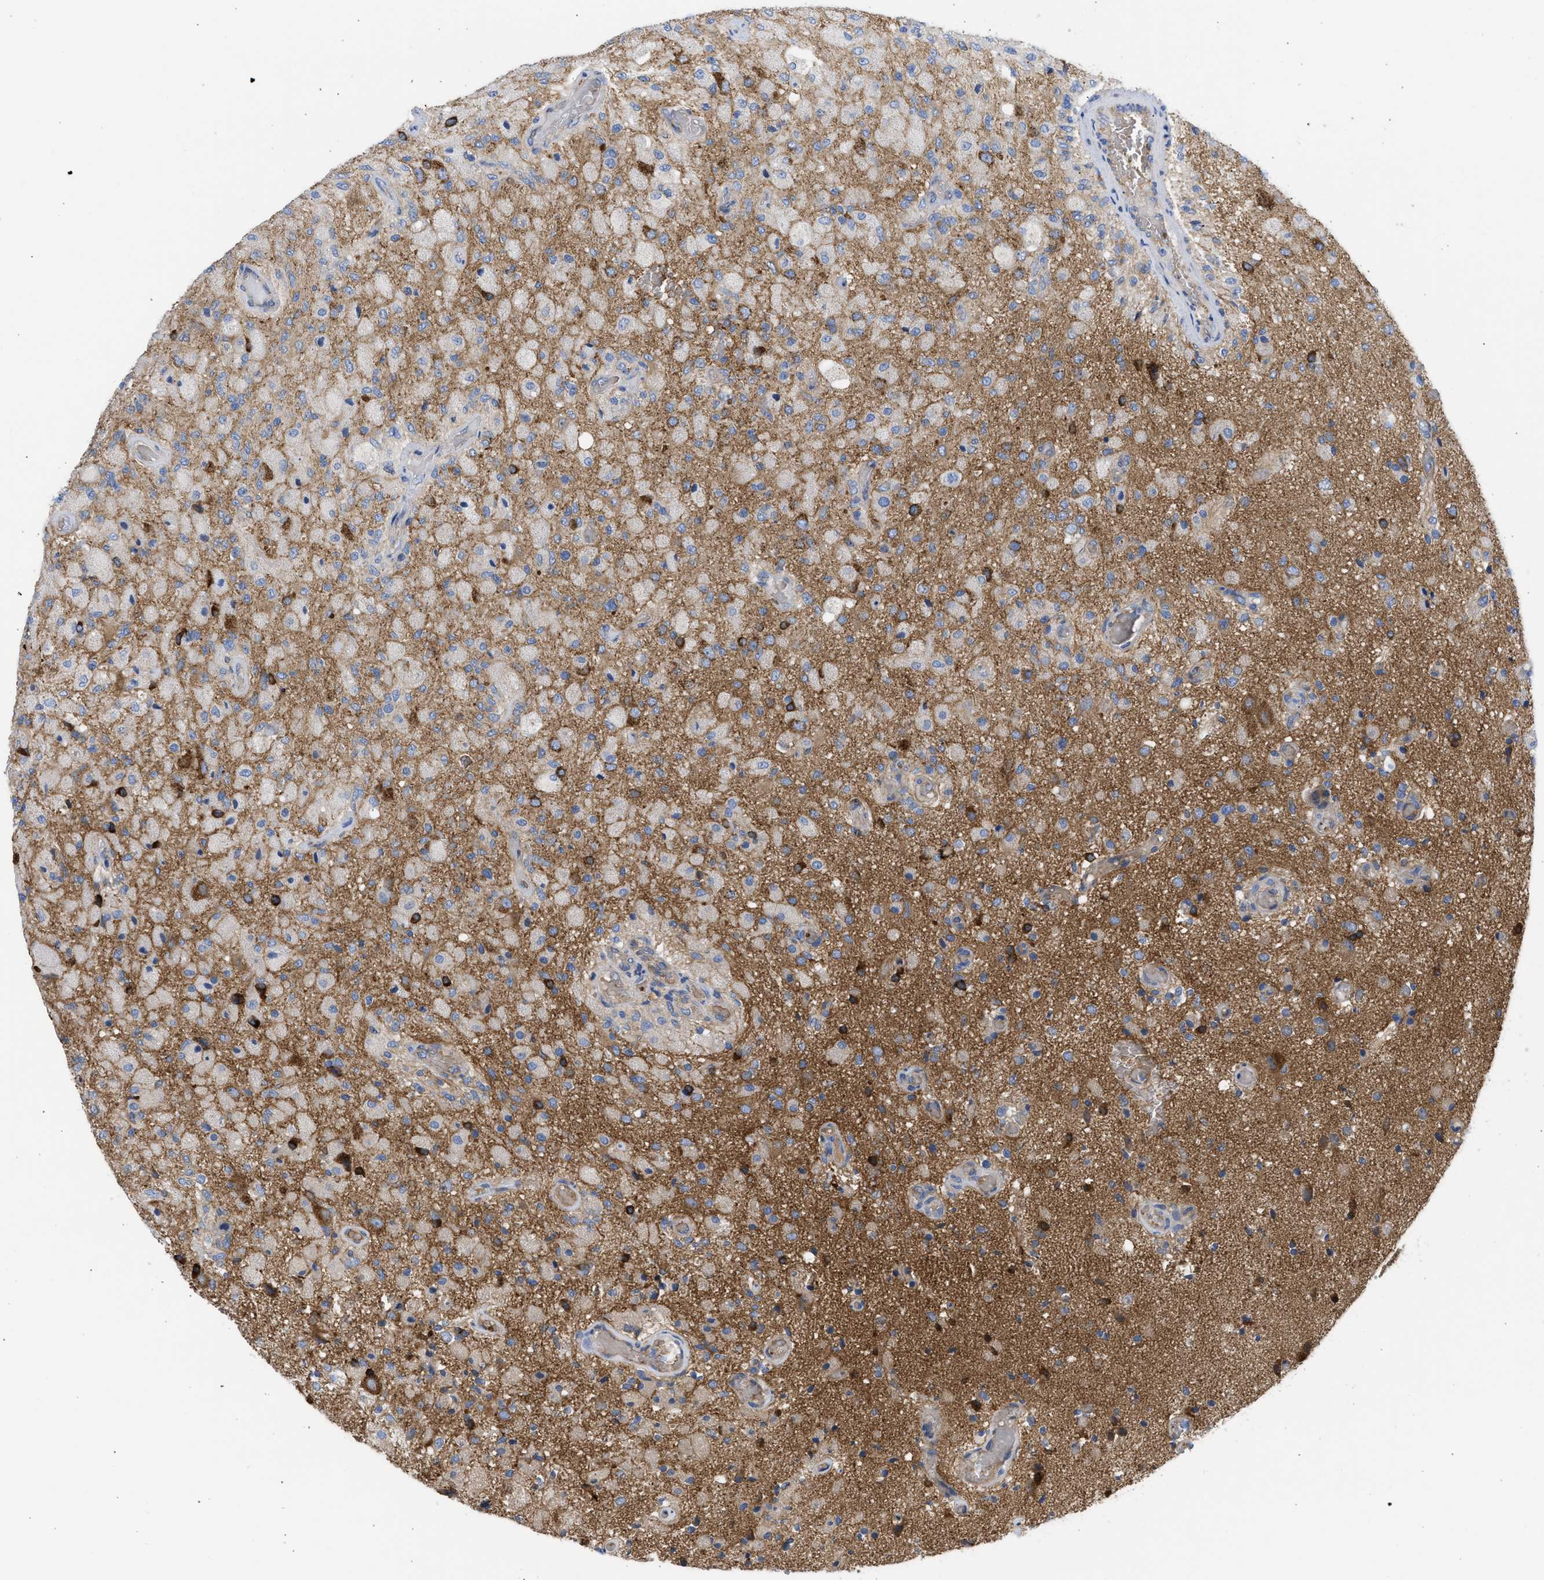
{"staining": {"intensity": "strong", "quantity": "<25%", "location": "cytoplasmic/membranous"}, "tissue": "glioma", "cell_type": "Tumor cells", "image_type": "cancer", "snomed": [{"axis": "morphology", "description": "Normal tissue, NOS"}, {"axis": "morphology", "description": "Glioma, malignant, High grade"}, {"axis": "topography", "description": "Cerebral cortex"}], "caption": "Protein staining demonstrates strong cytoplasmic/membranous positivity in approximately <25% of tumor cells in high-grade glioma (malignant).", "gene": "BTG3", "patient": {"sex": "male", "age": 77}}